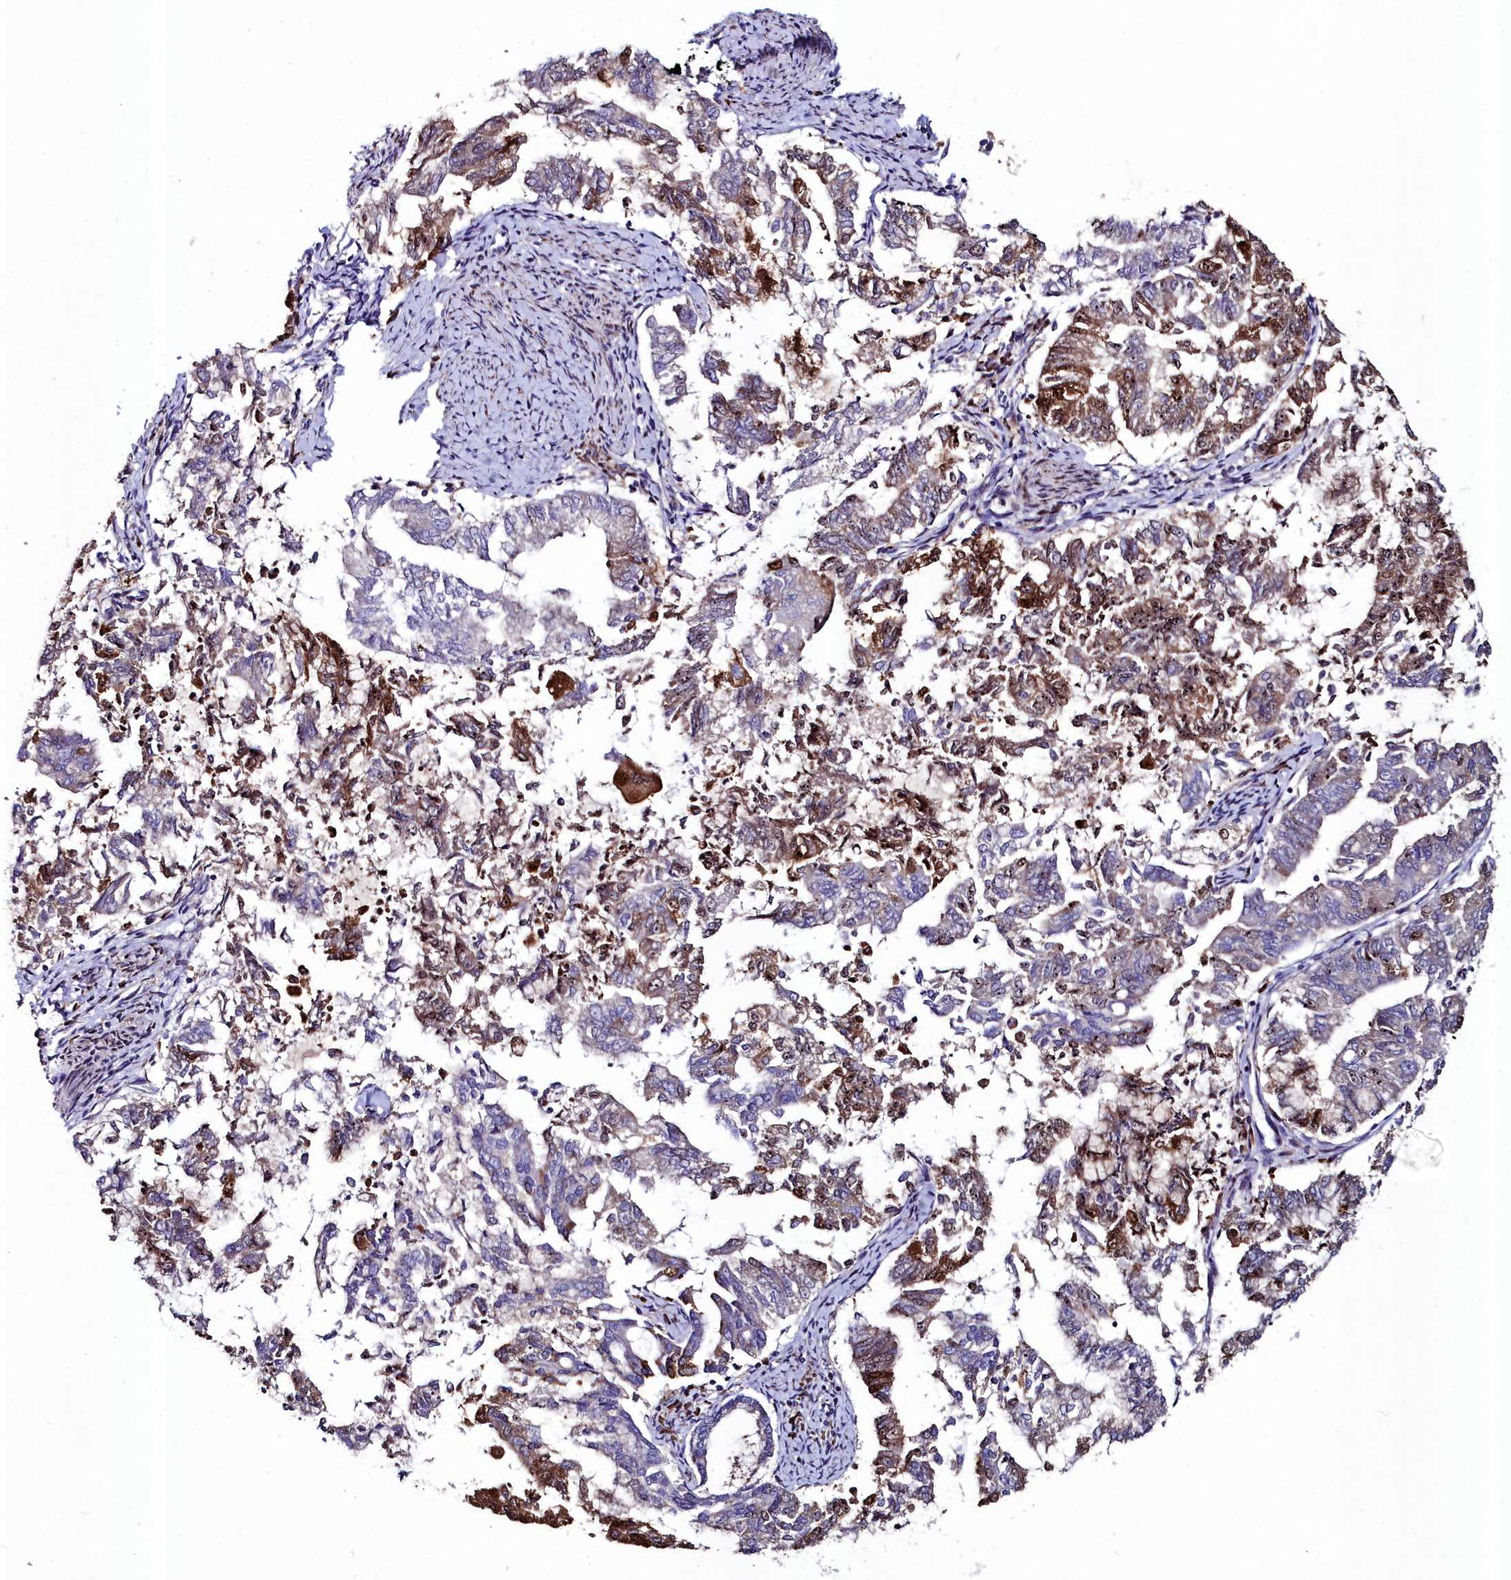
{"staining": {"intensity": "strong", "quantity": "25%-75%", "location": "cytoplasmic/membranous,nuclear"}, "tissue": "endometrial cancer", "cell_type": "Tumor cells", "image_type": "cancer", "snomed": [{"axis": "morphology", "description": "Adenocarcinoma, NOS"}, {"axis": "topography", "description": "Endometrium"}], "caption": "Approximately 25%-75% of tumor cells in human endometrial cancer (adenocarcinoma) reveal strong cytoplasmic/membranous and nuclear protein expression as visualized by brown immunohistochemical staining.", "gene": "AMBRA1", "patient": {"sex": "female", "age": 79}}